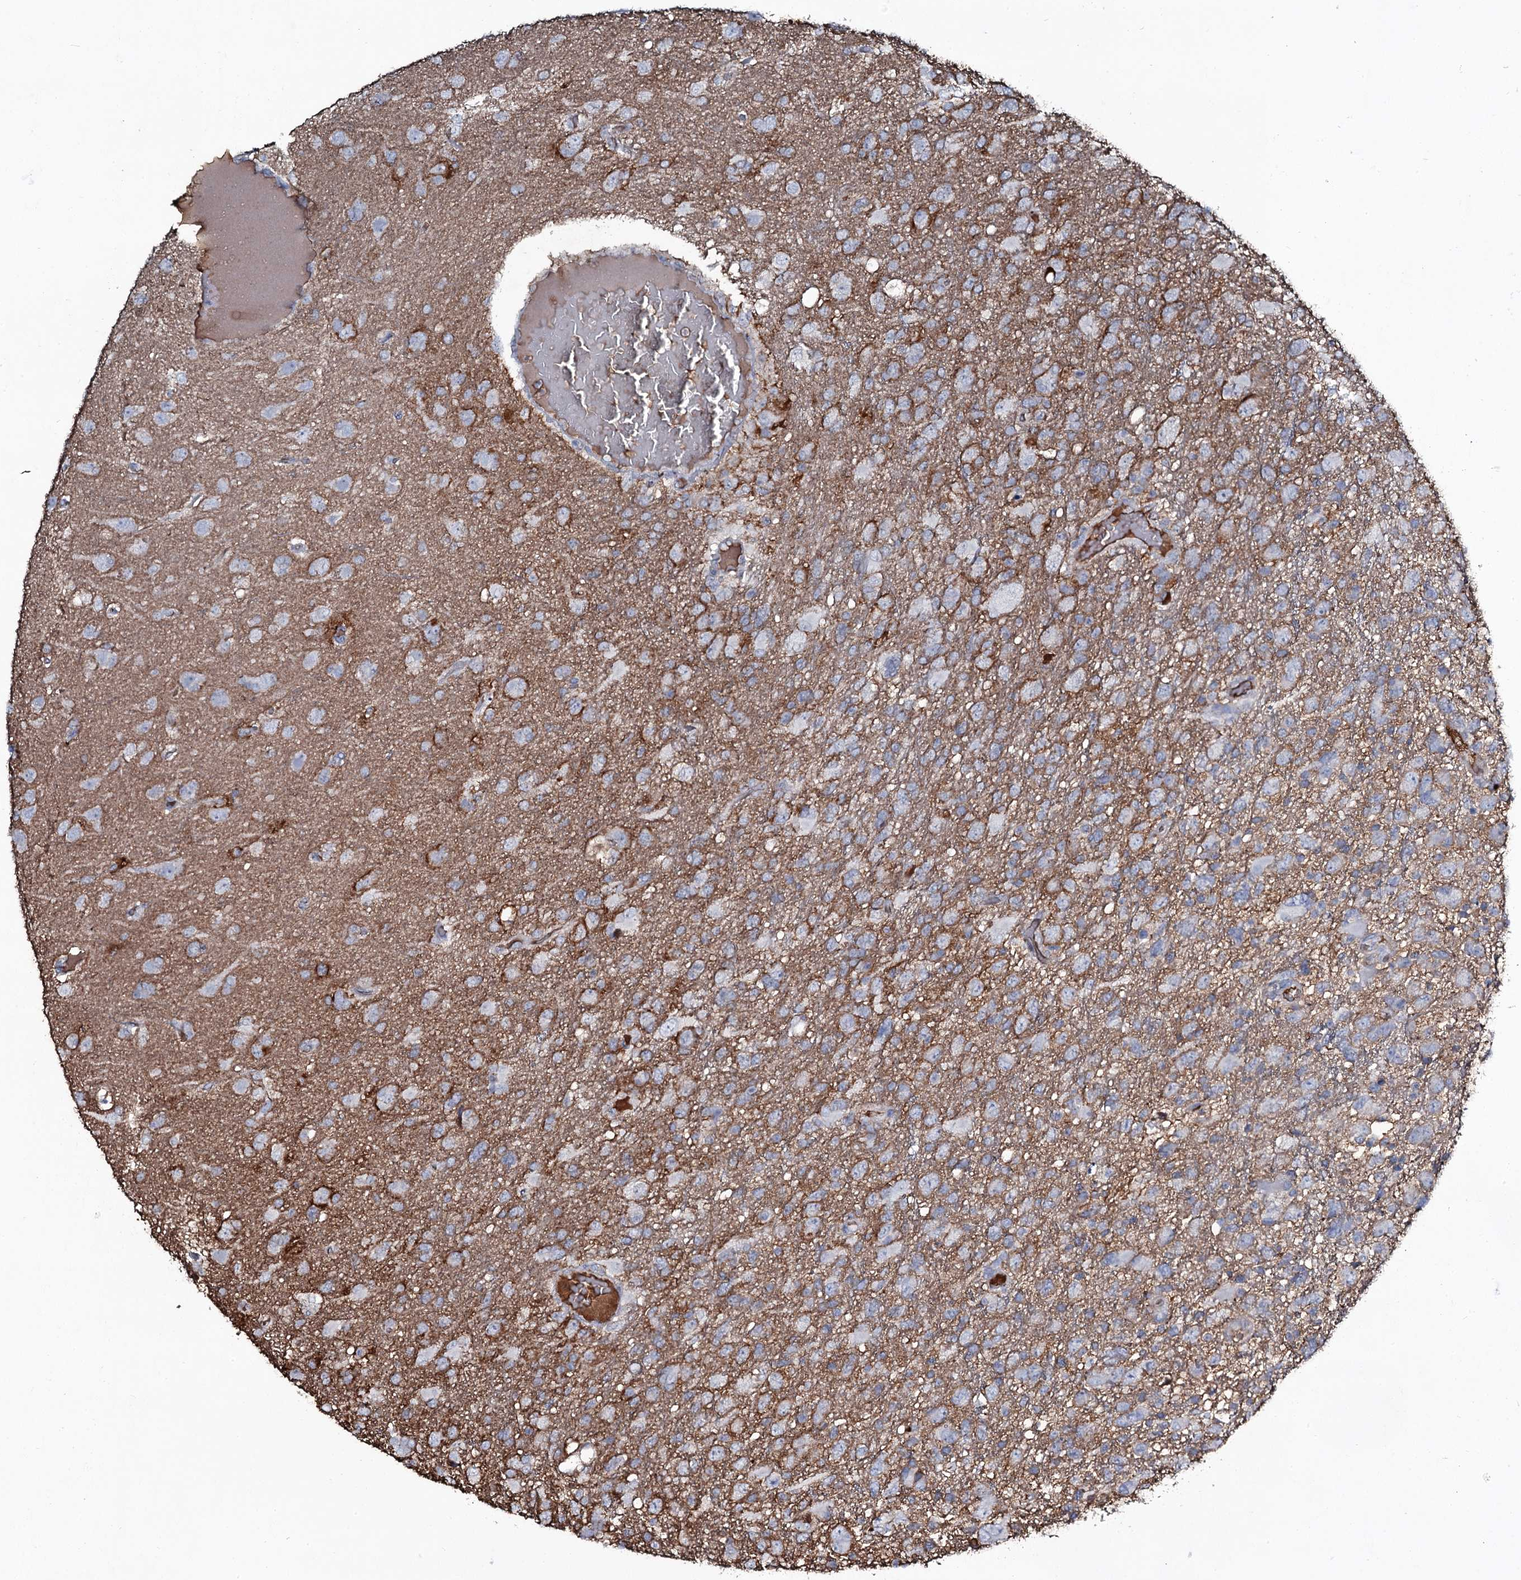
{"staining": {"intensity": "negative", "quantity": "none", "location": "none"}, "tissue": "glioma", "cell_type": "Tumor cells", "image_type": "cancer", "snomed": [{"axis": "morphology", "description": "Glioma, malignant, High grade"}, {"axis": "topography", "description": "Brain"}], "caption": "High power microscopy micrograph of an immunohistochemistry (IHC) photomicrograph of malignant glioma (high-grade), revealing no significant expression in tumor cells. (DAB immunohistochemistry (IHC), high magnification).", "gene": "EDN1", "patient": {"sex": "male", "age": 61}}